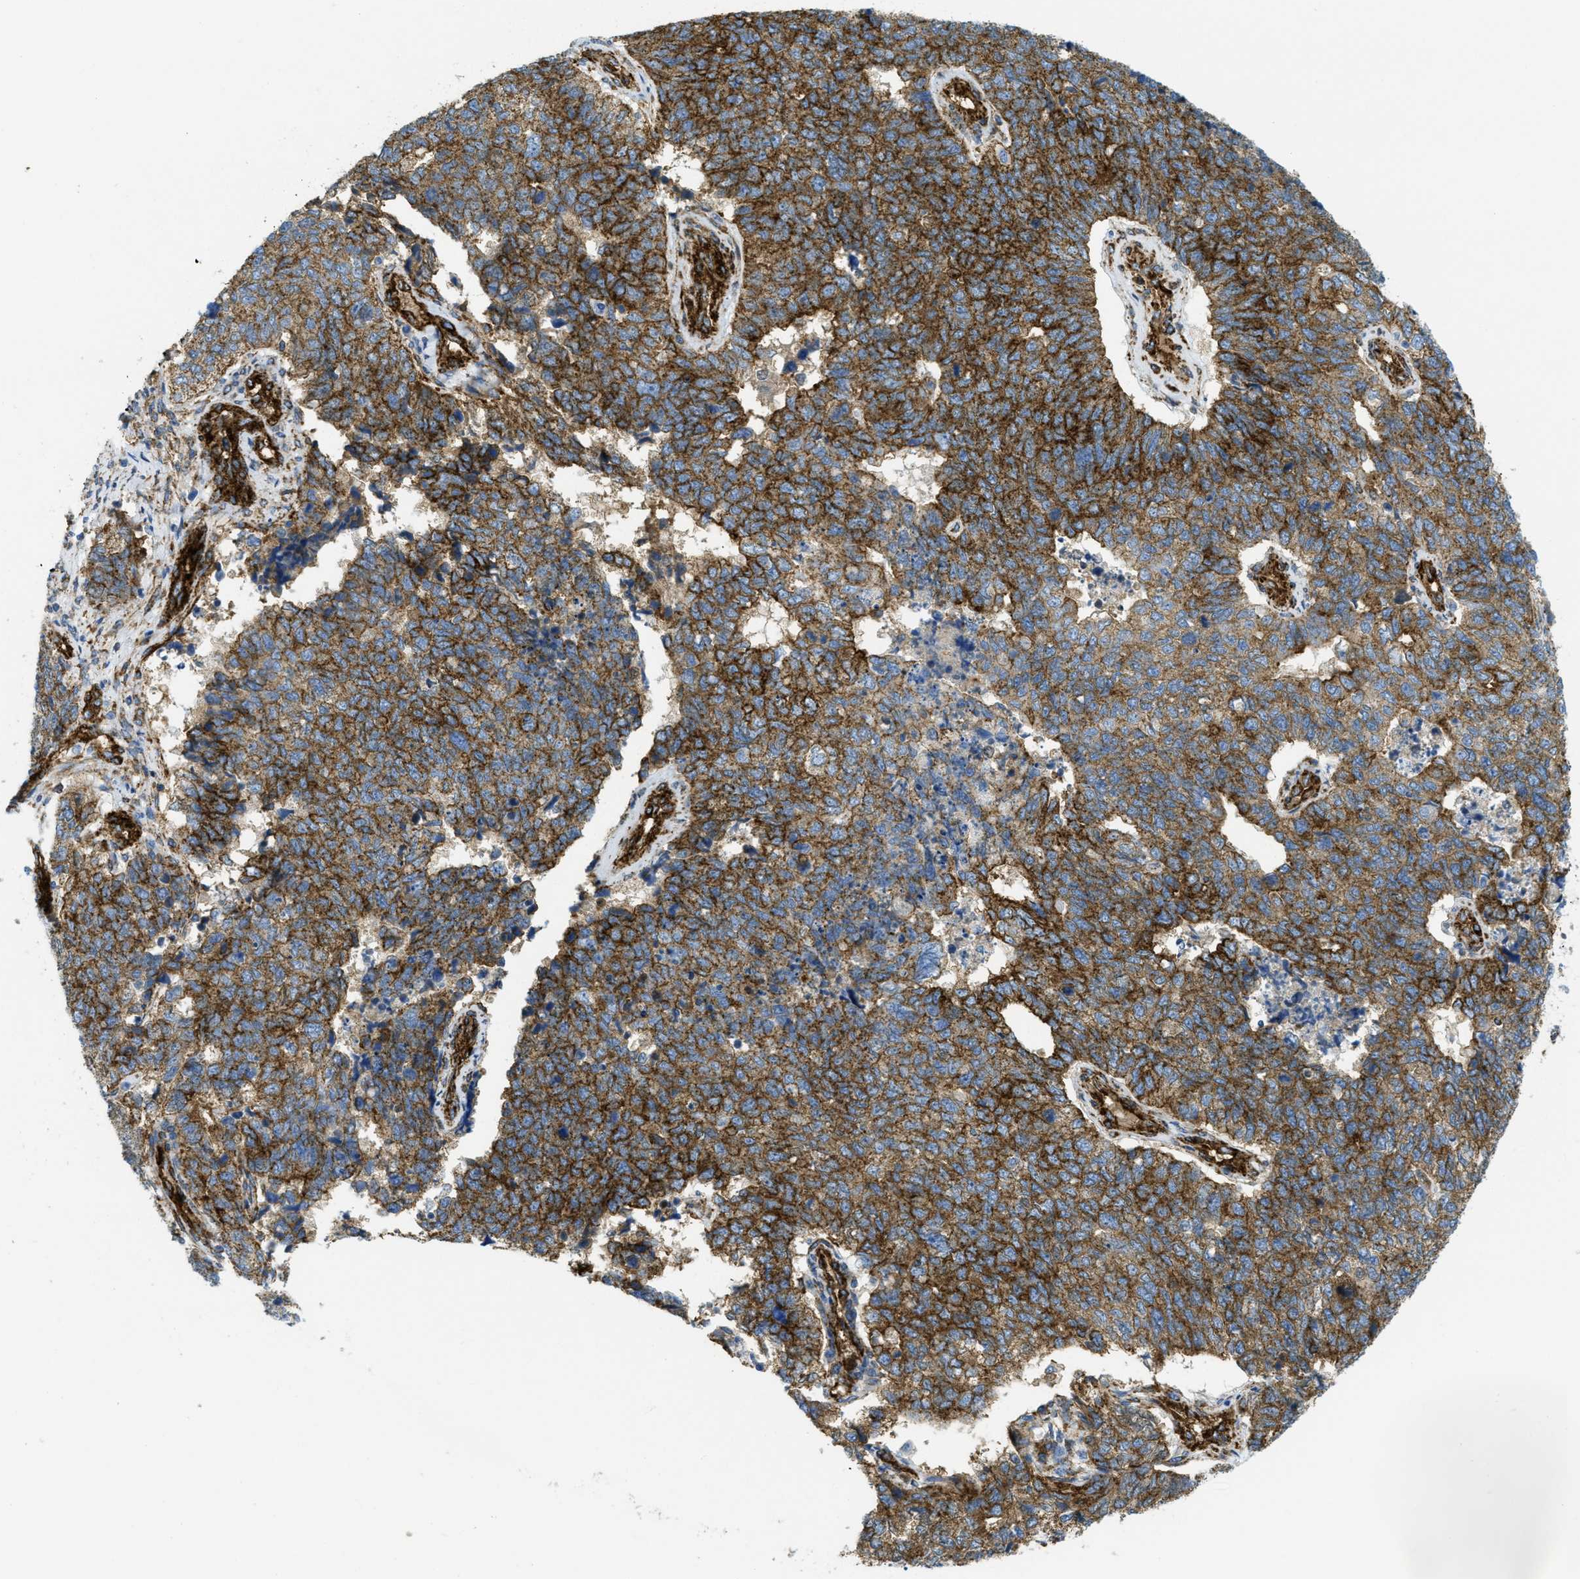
{"staining": {"intensity": "strong", "quantity": ">75%", "location": "cytoplasmic/membranous"}, "tissue": "cervical cancer", "cell_type": "Tumor cells", "image_type": "cancer", "snomed": [{"axis": "morphology", "description": "Squamous cell carcinoma, NOS"}, {"axis": "topography", "description": "Cervix"}], "caption": "This micrograph reveals cervical cancer stained with IHC to label a protein in brown. The cytoplasmic/membranous of tumor cells show strong positivity for the protein. Nuclei are counter-stained blue.", "gene": "HIP1", "patient": {"sex": "female", "age": 63}}